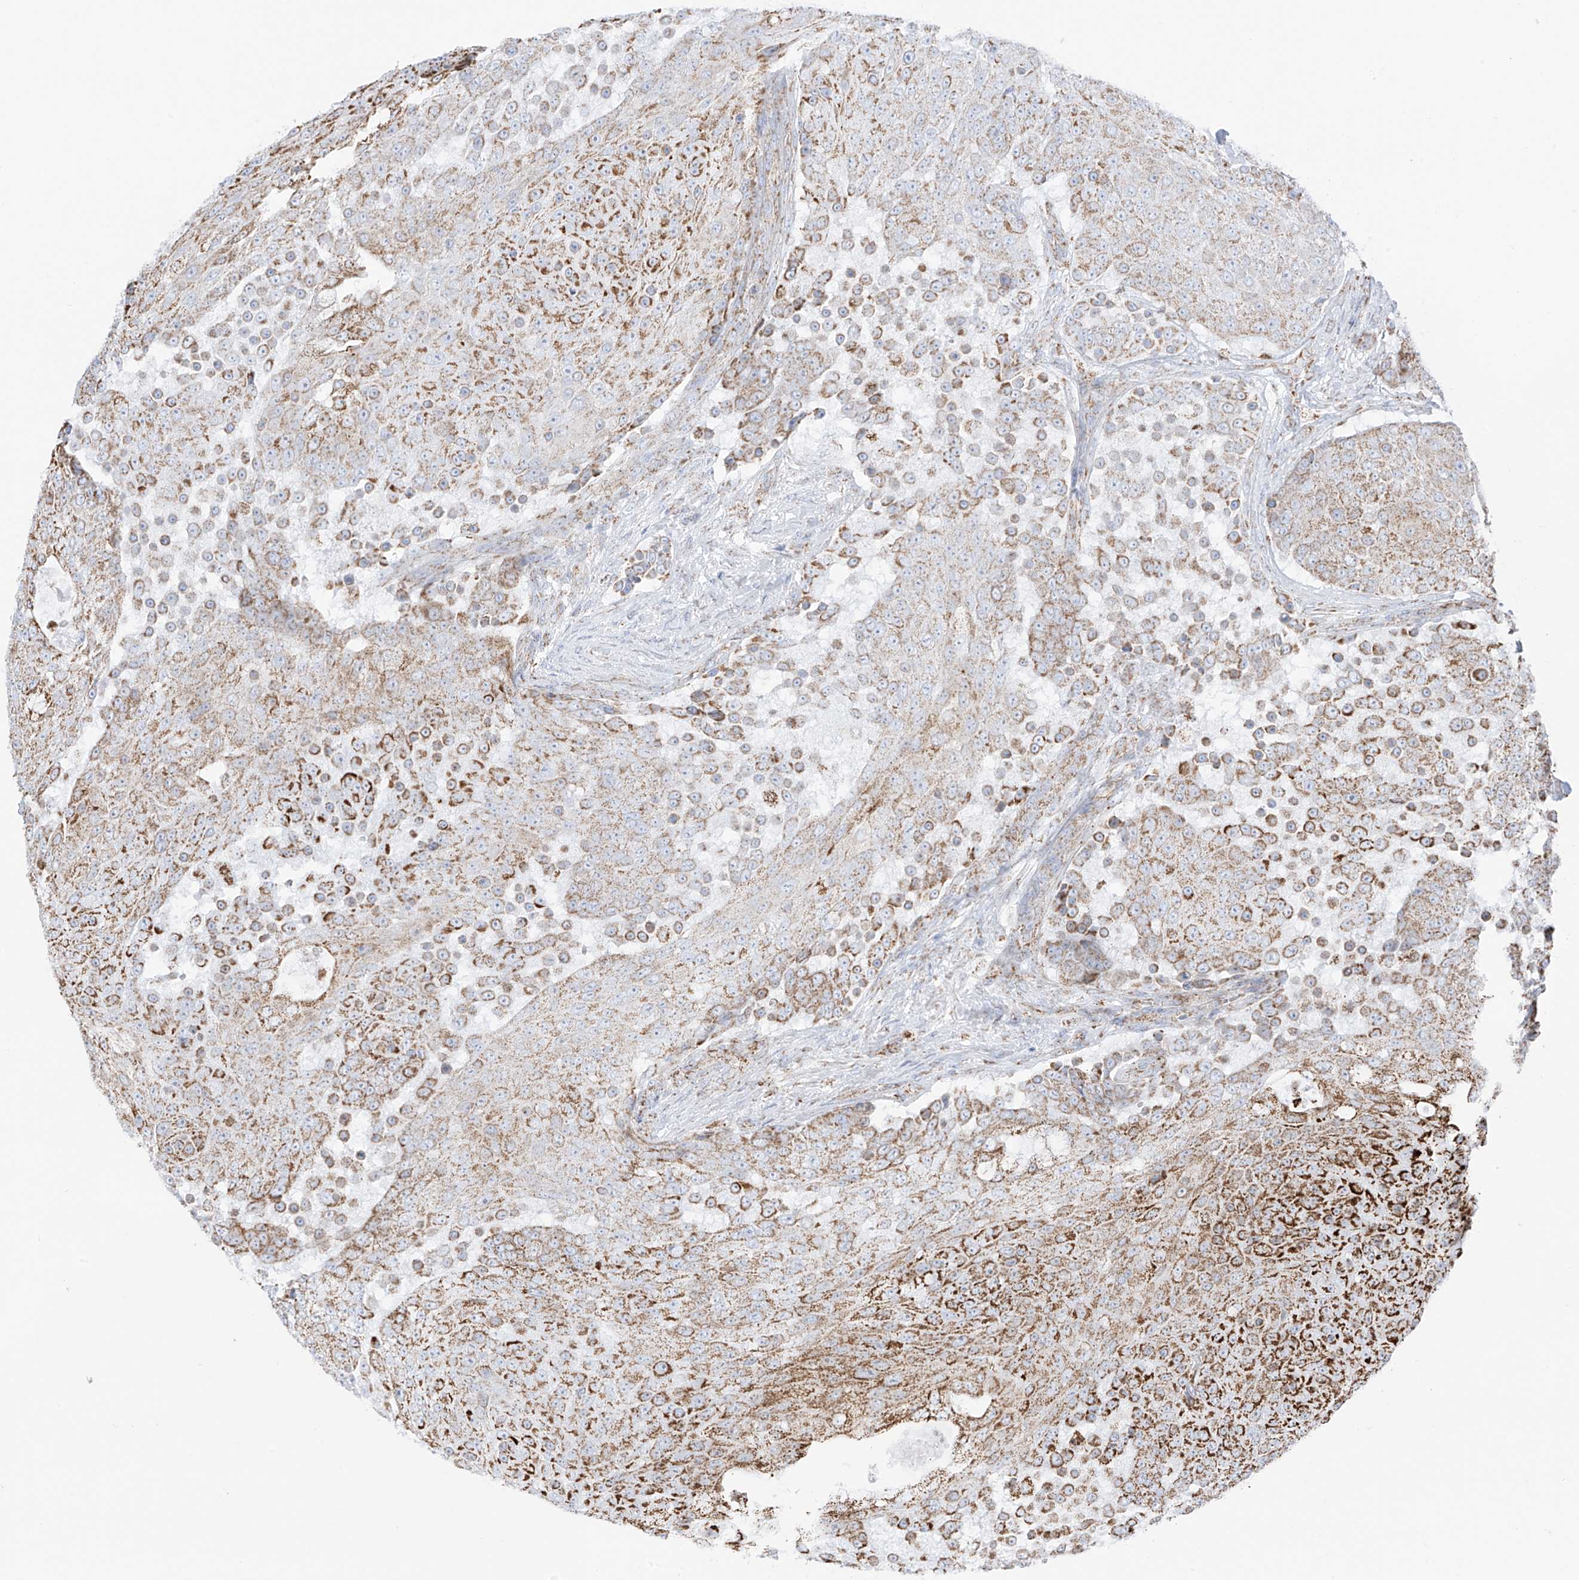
{"staining": {"intensity": "moderate", "quantity": ">75%", "location": "cytoplasmic/membranous"}, "tissue": "urothelial cancer", "cell_type": "Tumor cells", "image_type": "cancer", "snomed": [{"axis": "morphology", "description": "Urothelial carcinoma, High grade"}, {"axis": "topography", "description": "Urinary bladder"}], "caption": "High-grade urothelial carcinoma was stained to show a protein in brown. There is medium levels of moderate cytoplasmic/membranous expression in about >75% of tumor cells.", "gene": "XKR3", "patient": {"sex": "female", "age": 63}}